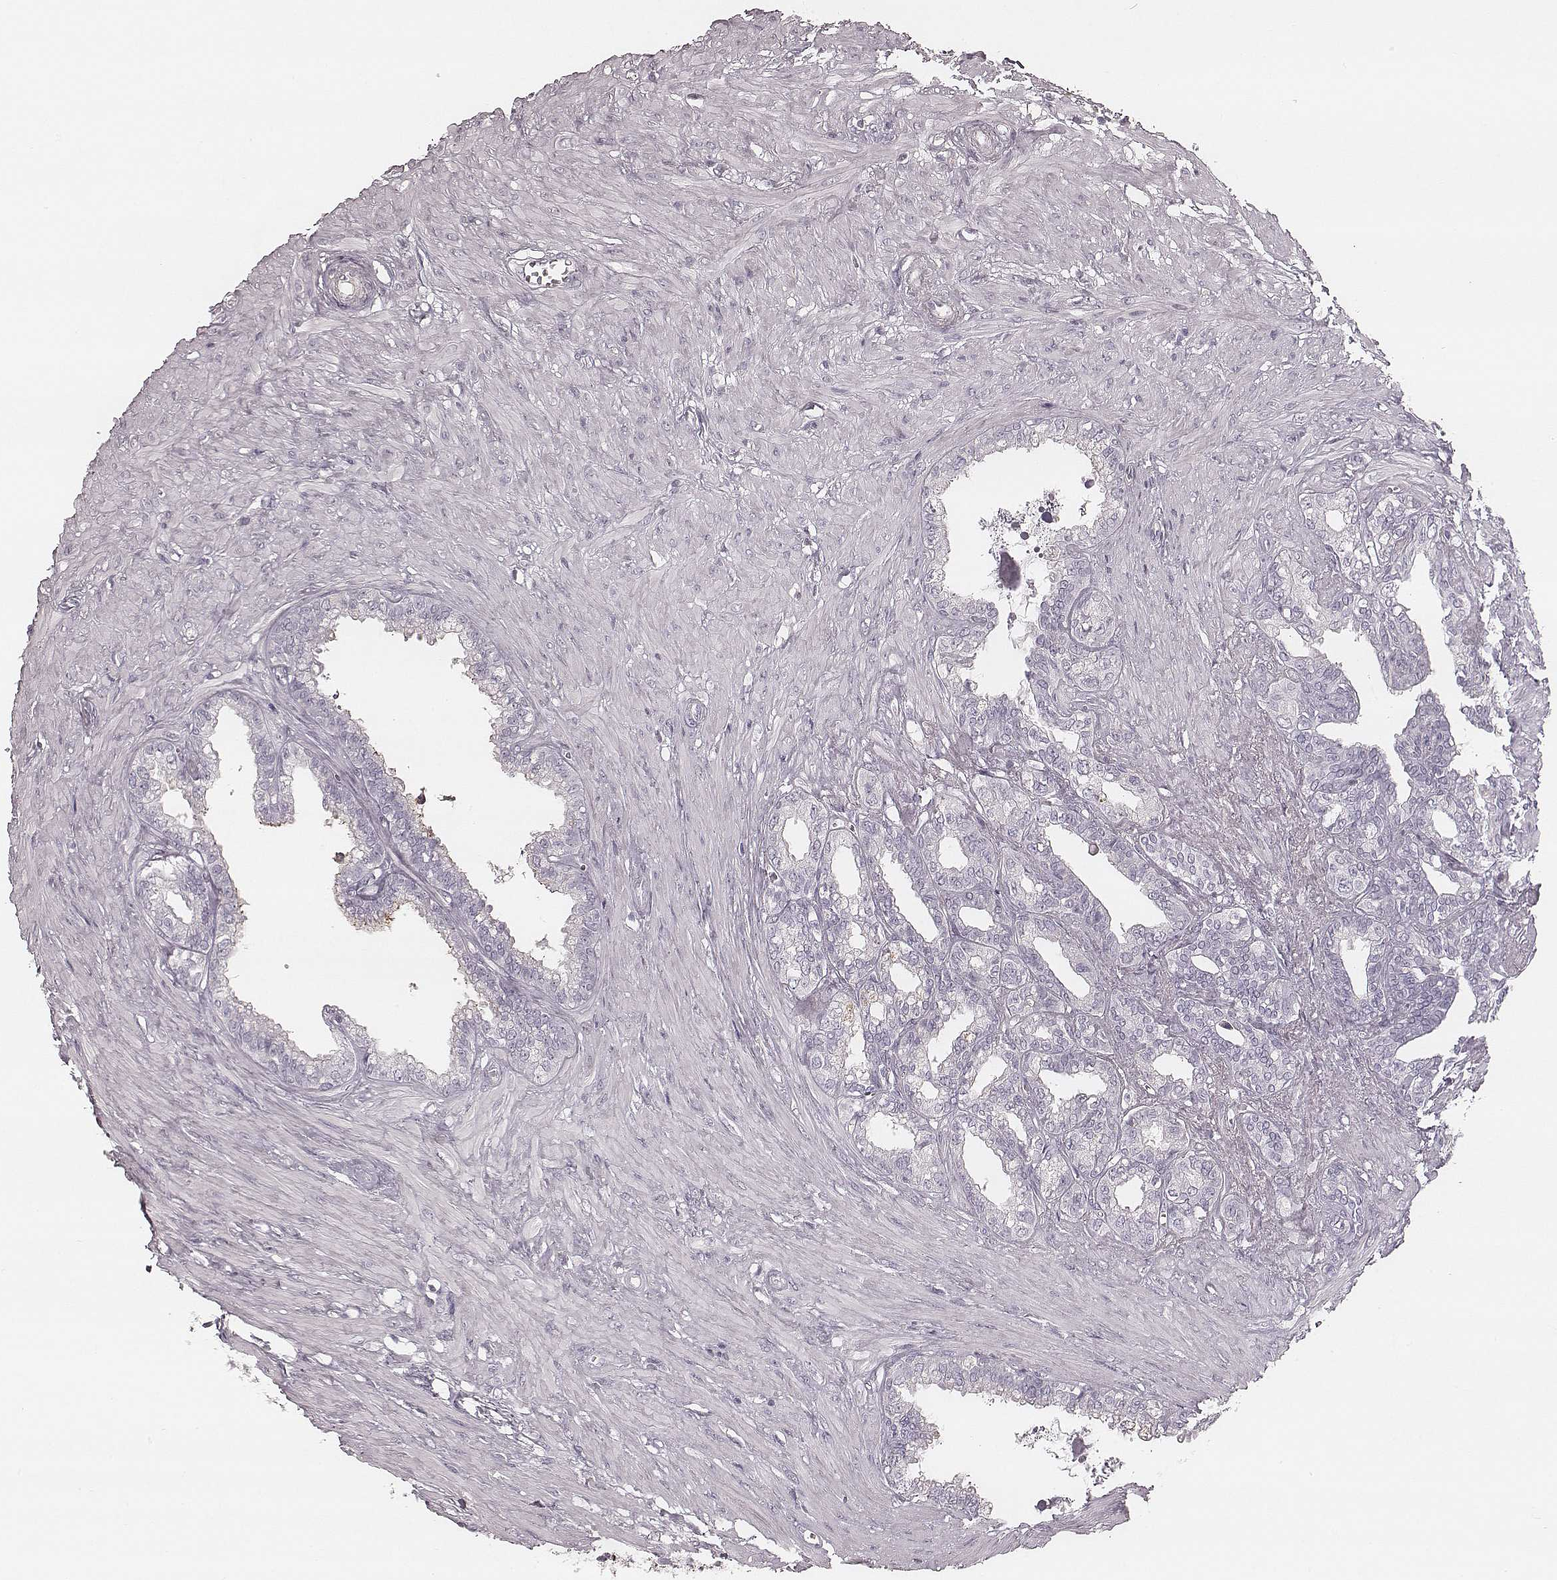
{"staining": {"intensity": "negative", "quantity": "none", "location": "none"}, "tissue": "seminal vesicle", "cell_type": "Glandular cells", "image_type": "normal", "snomed": [{"axis": "morphology", "description": "Normal tissue, NOS"}, {"axis": "morphology", "description": "Urothelial carcinoma, NOS"}, {"axis": "topography", "description": "Urinary bladder"}, {"axis": "topography", "description": "Seminal veicle"}], "caption": "DAB (3,3'-diaminobenzidine) immunohistochemical staining of normal human seminal vesicle demonstrates no significant expression in glandular cells.", "gene": "SMIM24", "patient": {"sex": "male", "age": 76}}